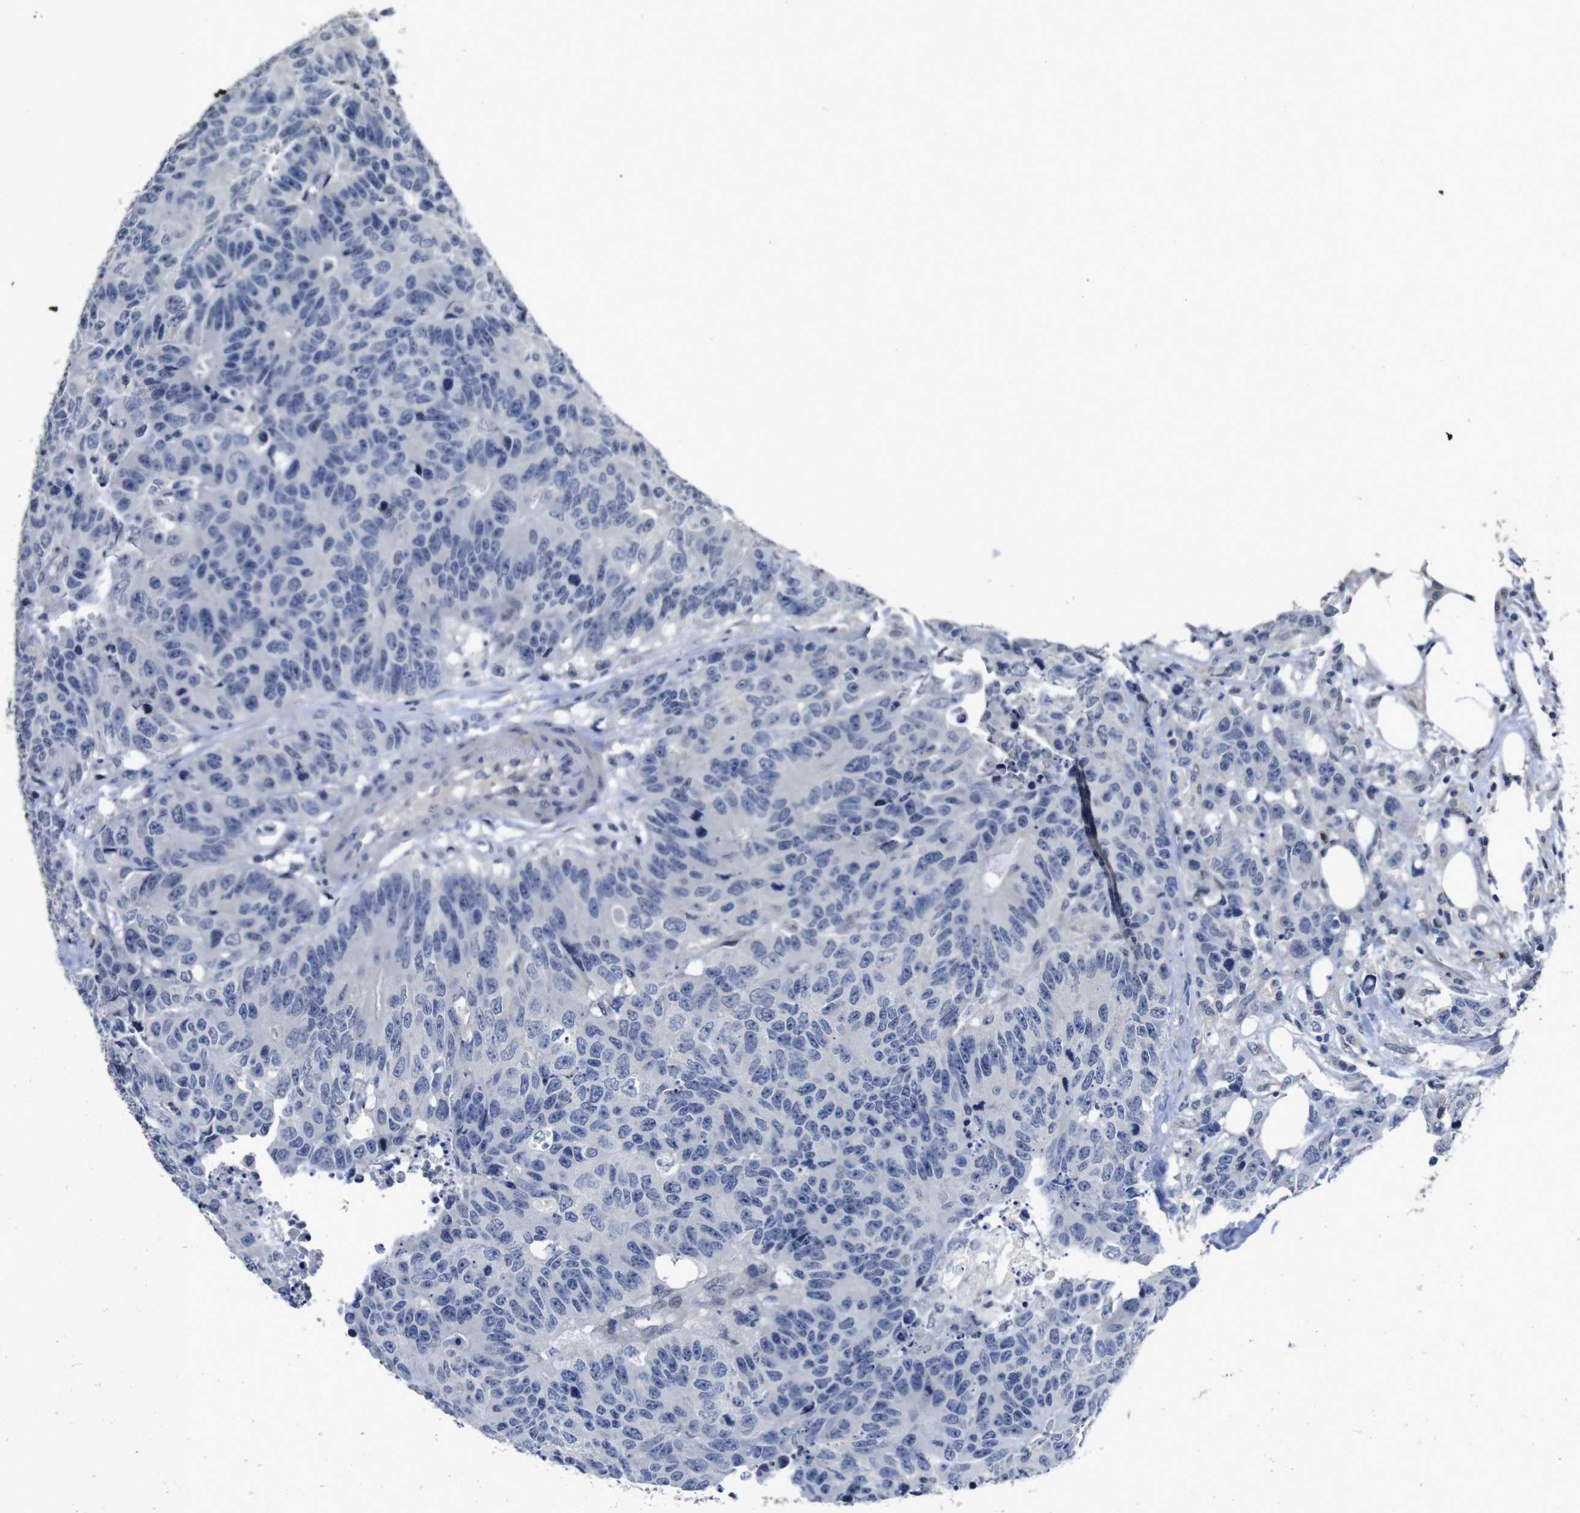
{"staining": {"intensity": "negative", "quantity": "none", "location": "none"}, "tissue": "colorectal cancer", "cell_type": "Tumor cells", "image_type": "cancer", "snomed": [{"axis": "morphology", "description": "Adenocarcinoma, NOS"}, {"axis": "topography", "description": "Colon"}], "caption": "High power microscopy histopathology image of an immunohistochemistry image of colorectal cancer, revealing no significant expression in tumor cells.", "gene": "AKT3", "patient": {"sex": "female", "age": 86}}